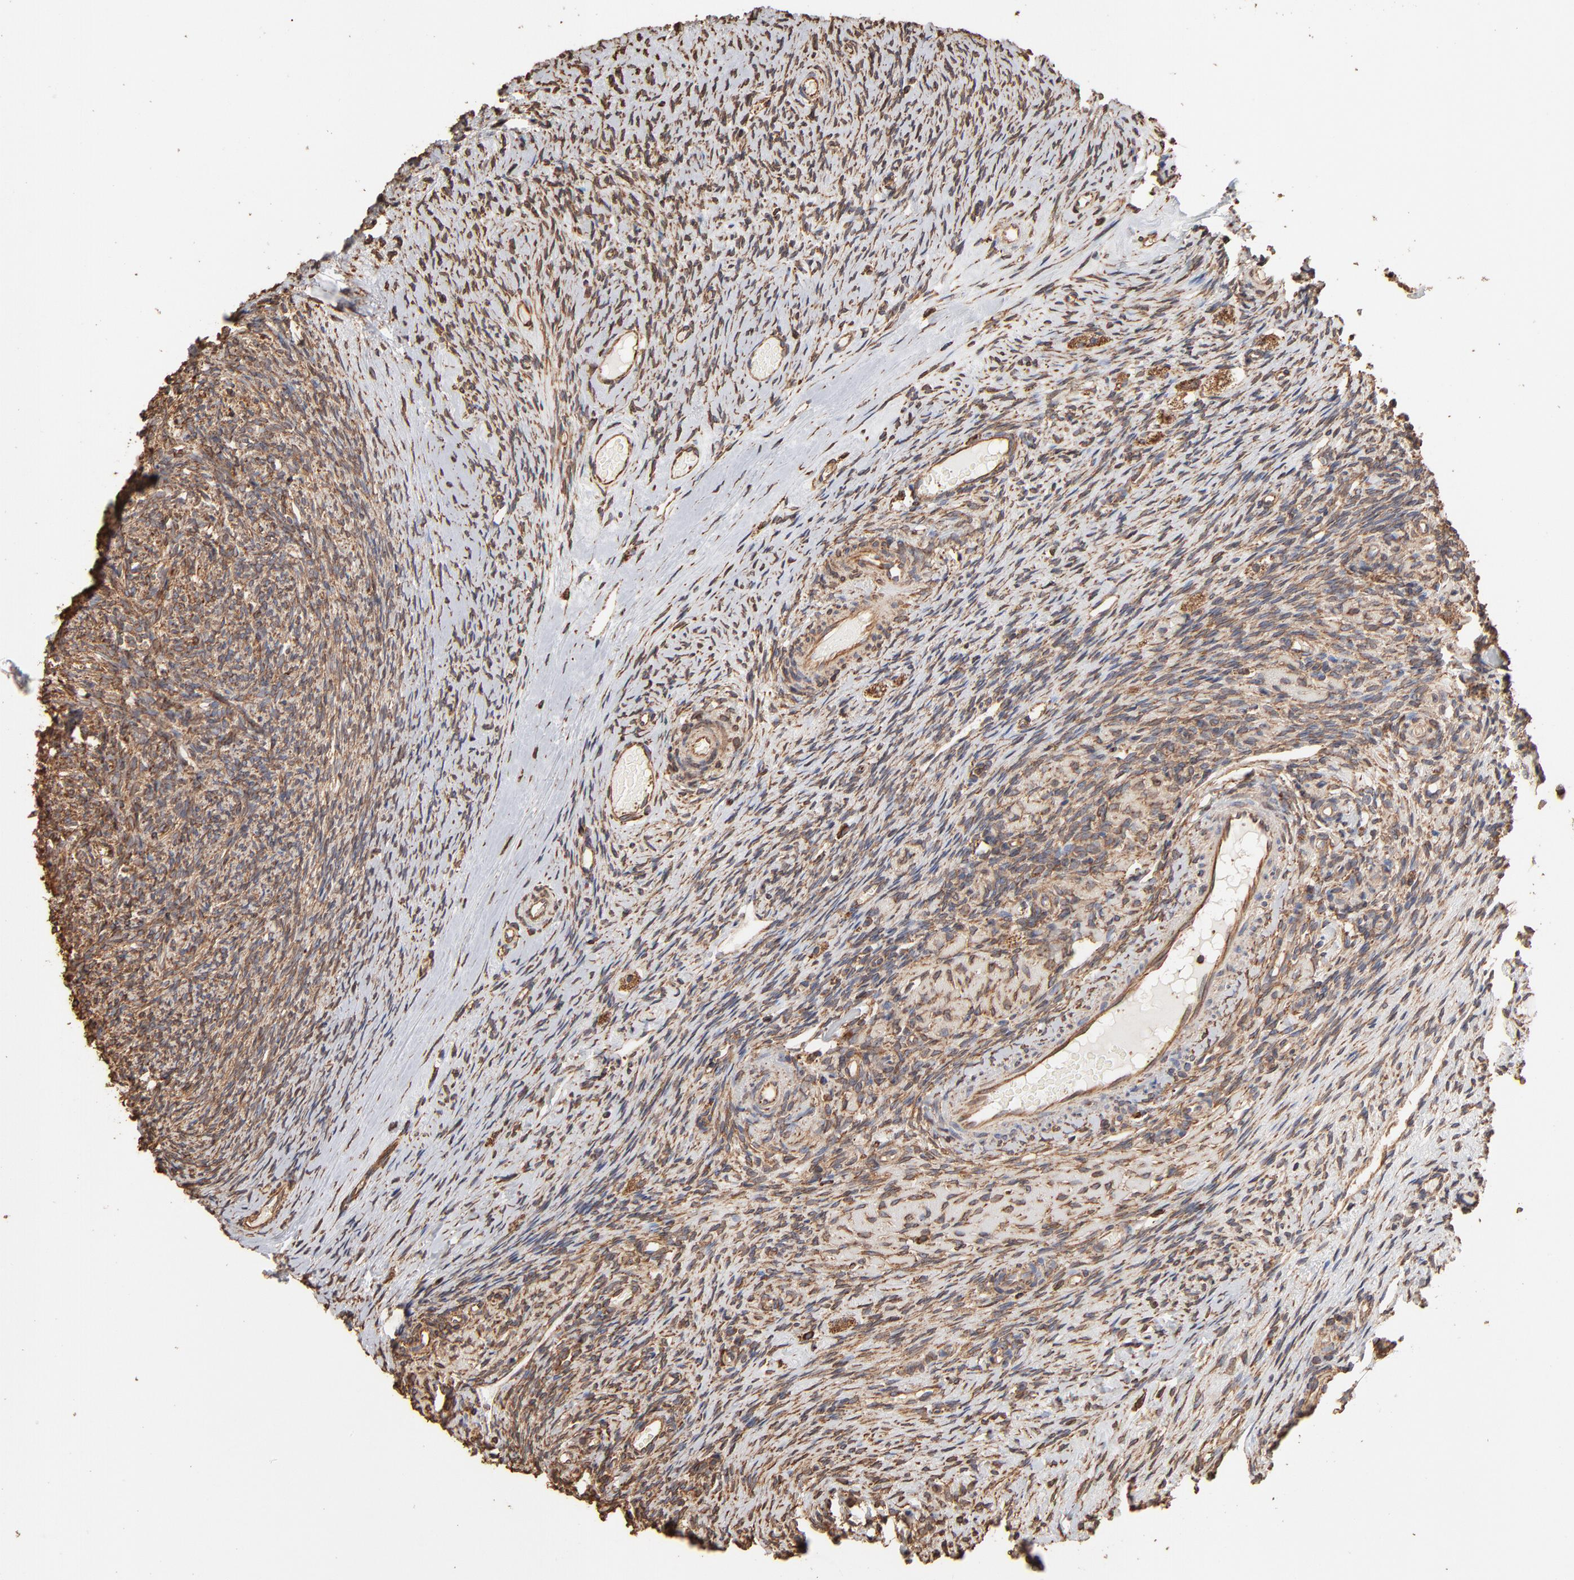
{"staining": {"intensity": "moderate", "quantity": ">75%", "location": "cytoplasmic/membranous"}, "tissue": "ovary", "cell_type": "Ovarian stroma cells", "image_type": "normal", "snomed": [{"axis": "morphology", "description": "Normal tissue, NOS"}, {"axis": "topography", "description": "Ovary"}], "caption": "Protein positivity by immunohistochemistry (IHC) shows moderate cytoplasmic/membranous expression in approximately >75% of ovarian stroma cells in unremarkable ovary. Immunohistochemistry (ihc) stains the protein of interest in brown and the nuclei are stained blue.", "gene": "PDIA3", "patient": {"sex": "female", "age": 60}}